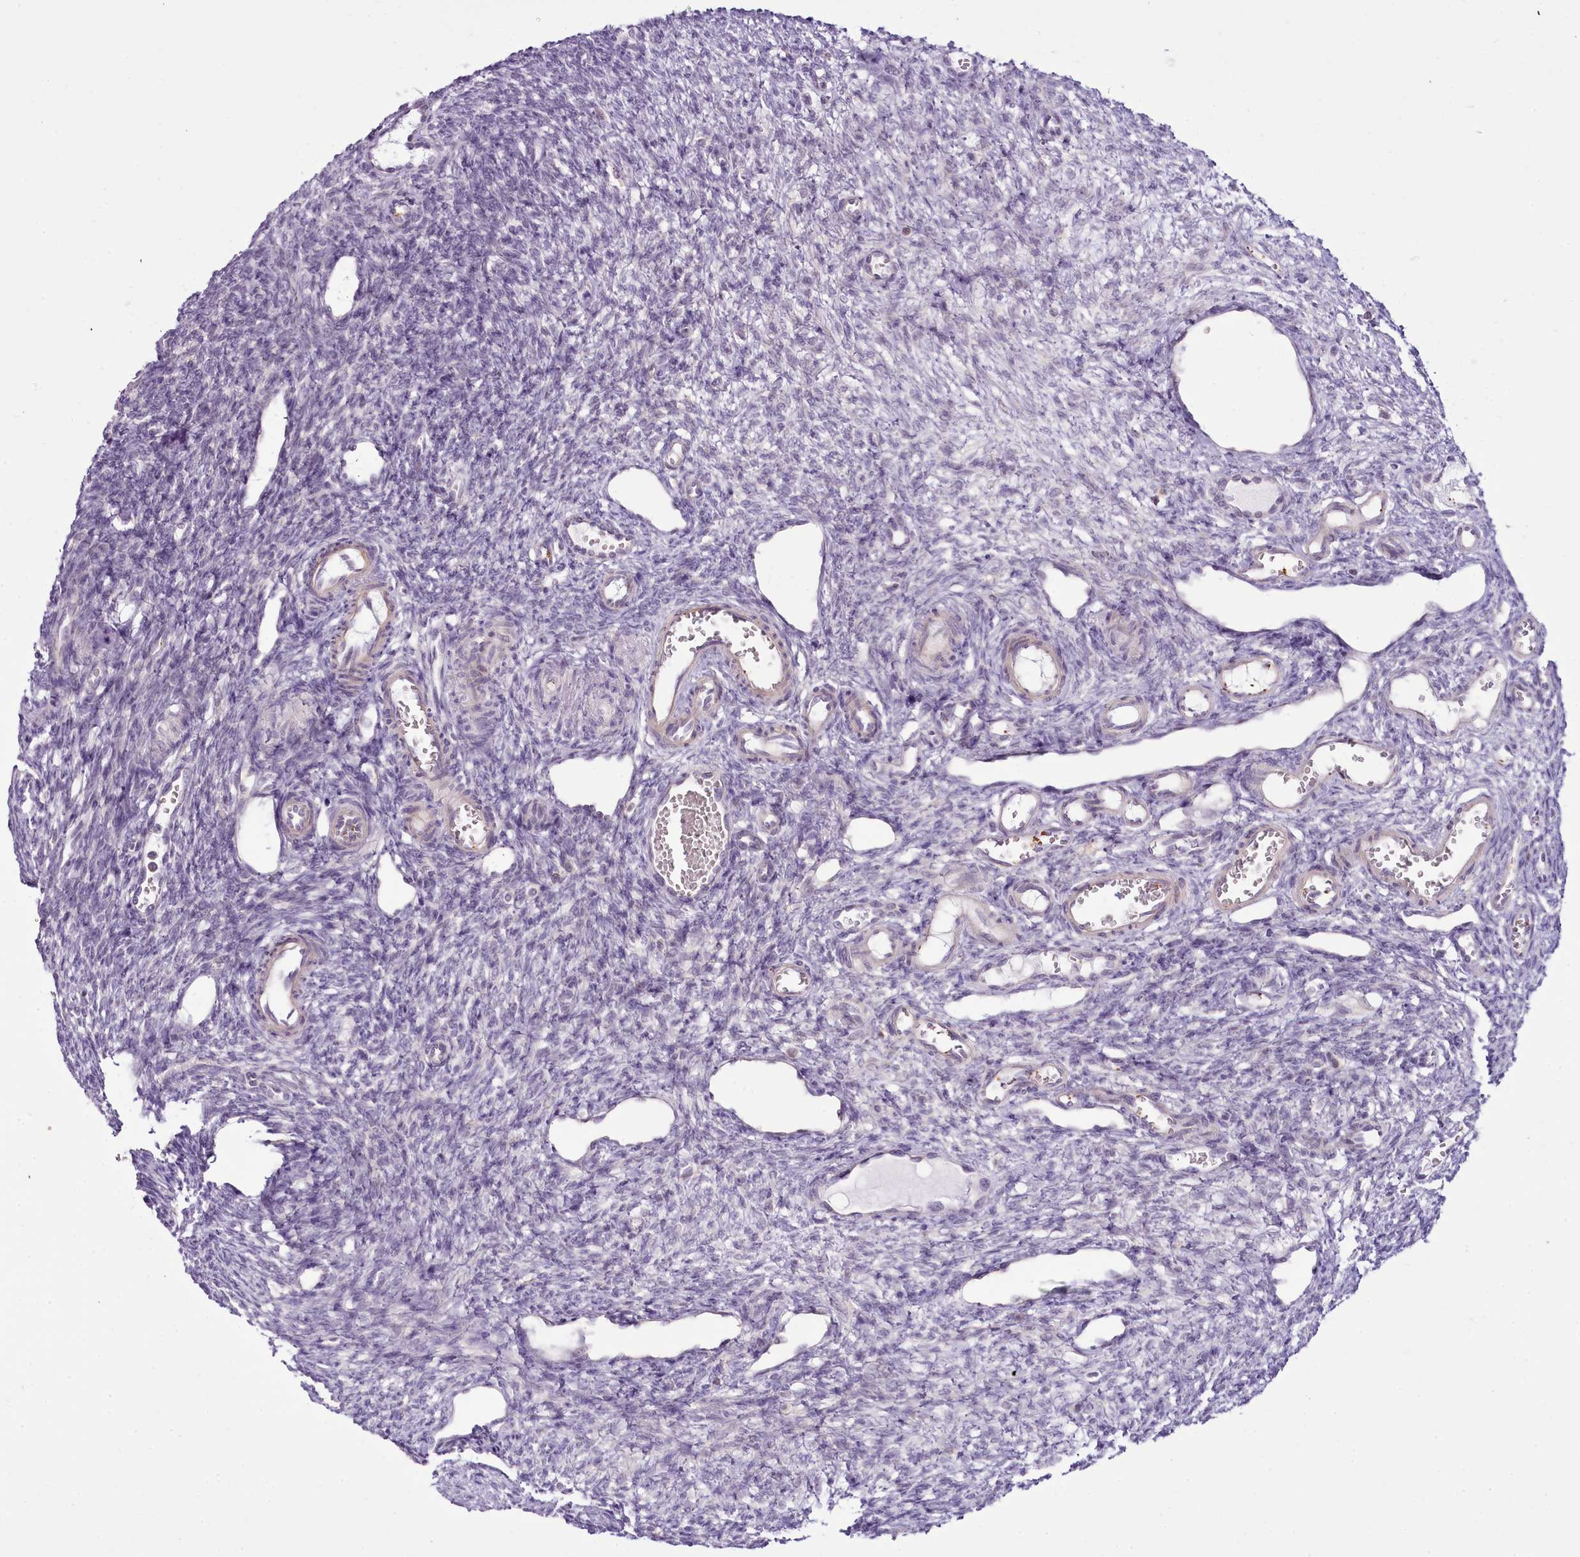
{"staining": {"intensity": "negative", "quantity": "none", "location": "none"}, "tissue": "ovary", "cell_type": "Ovarian stroma cells", "image_type": "normal", "snomed": [{"axis": "morphology", "description": "Normal tissue, NOS"}, {"axis": "morphology", "description": "Cyst, NOS"}, {"axis": "topography", "description": "Ovary"}], "caption": "The immunohistochemistry (IHC) image has no significant staining in ovarian stroma cells of ovary.", "gene": "CAPN7", "patient": {"sex": "female", "age": 33}}